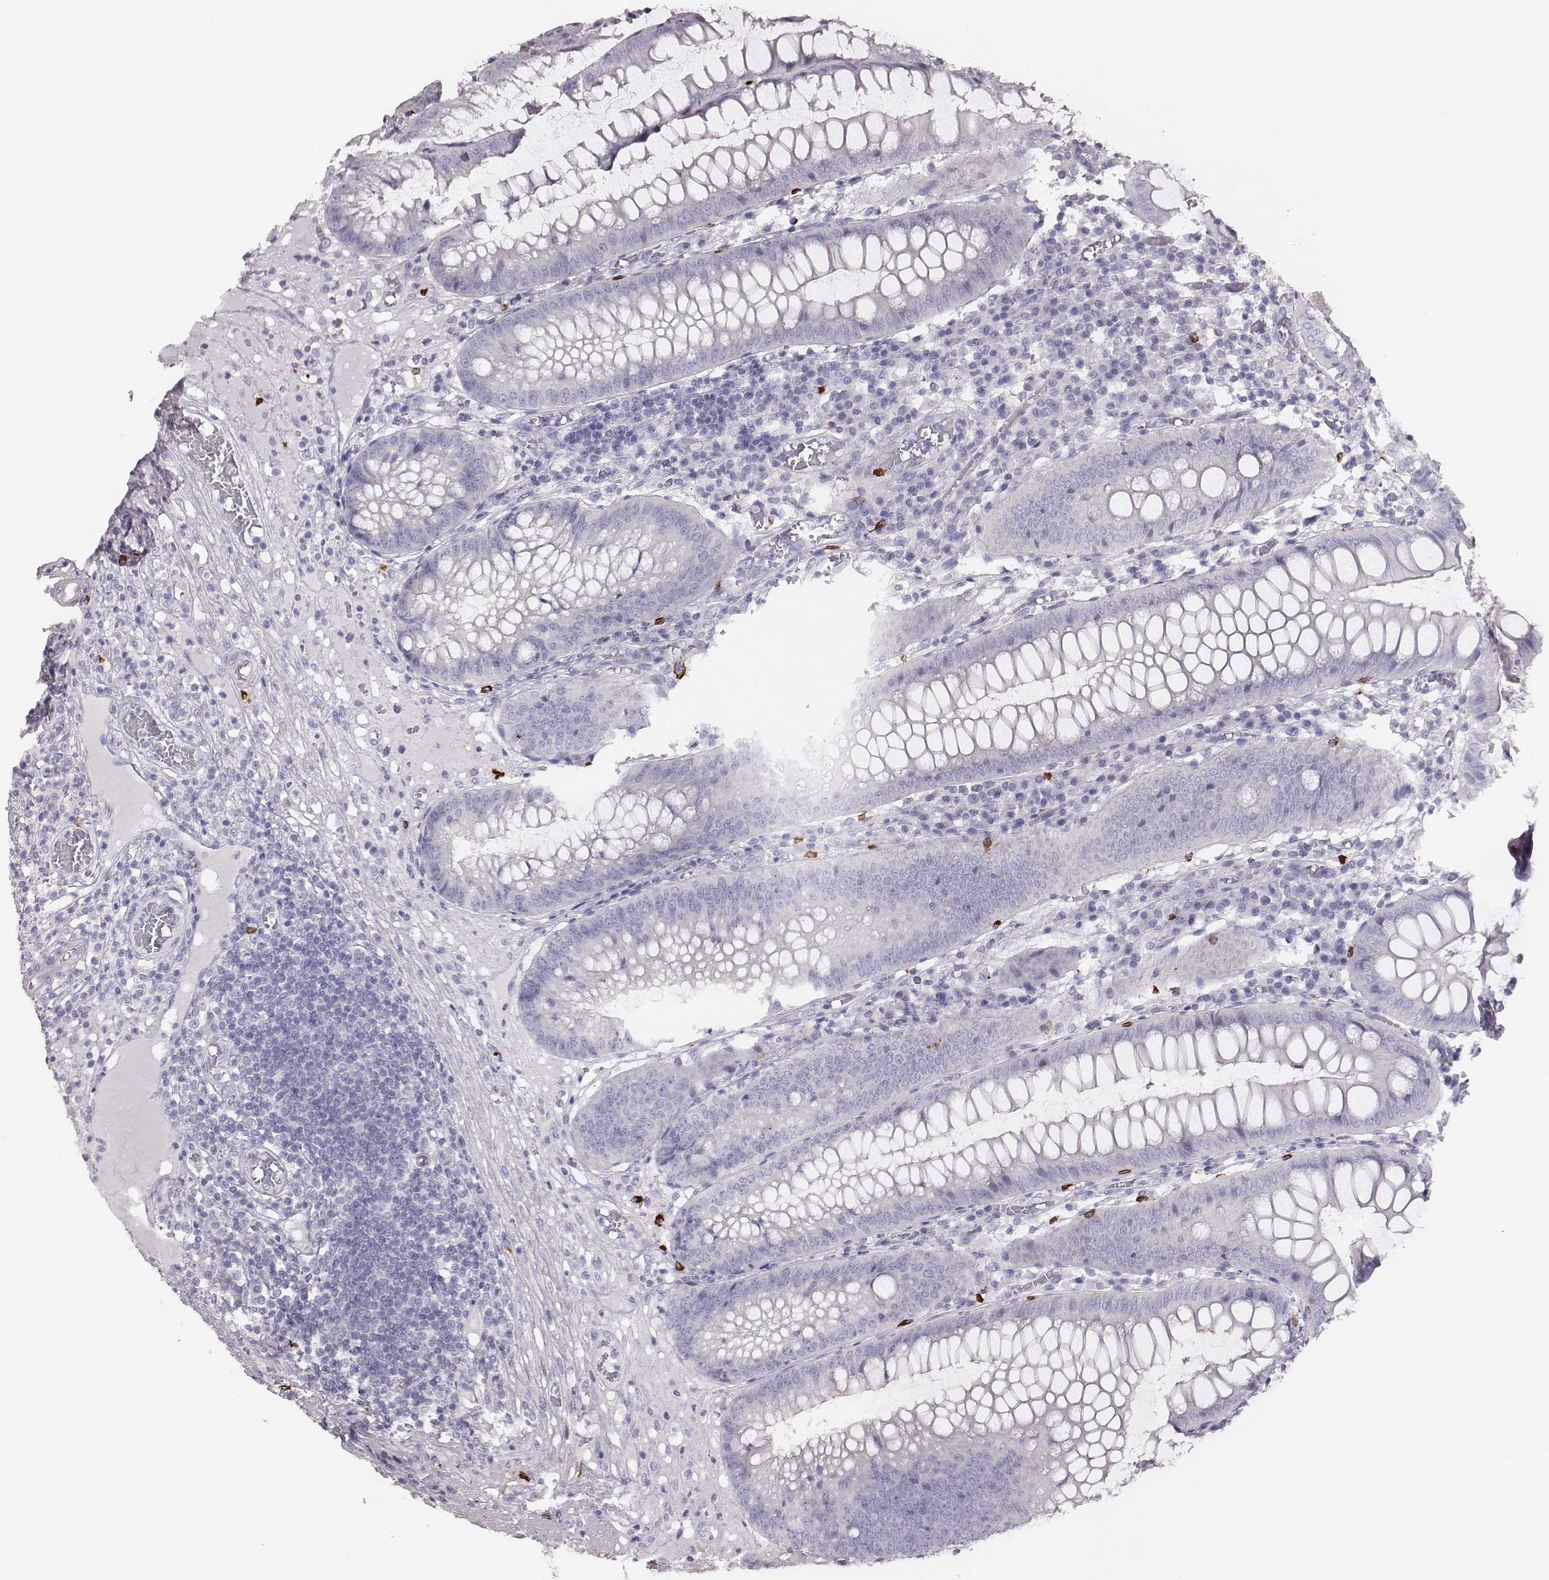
{"staining": {"intensity": "negative", "quantity": "none", "location": "none"}, "tissue": "appendix", "cell_type": "Glandular cells", "image_type": "normal", "snomed": [{"axis": "morphology", "description": "Normal tissue, NOS"}, {"axis": "morphology", "description": "Inflammation, NOS"}, {"axis": "topography", "description": "Appendix"}], "caption": "Protein analysis of normal appendix displays no significant expression in glandular cells.", "gene": "P2RY10", "patient": {"sex": "male", "age": 16}}